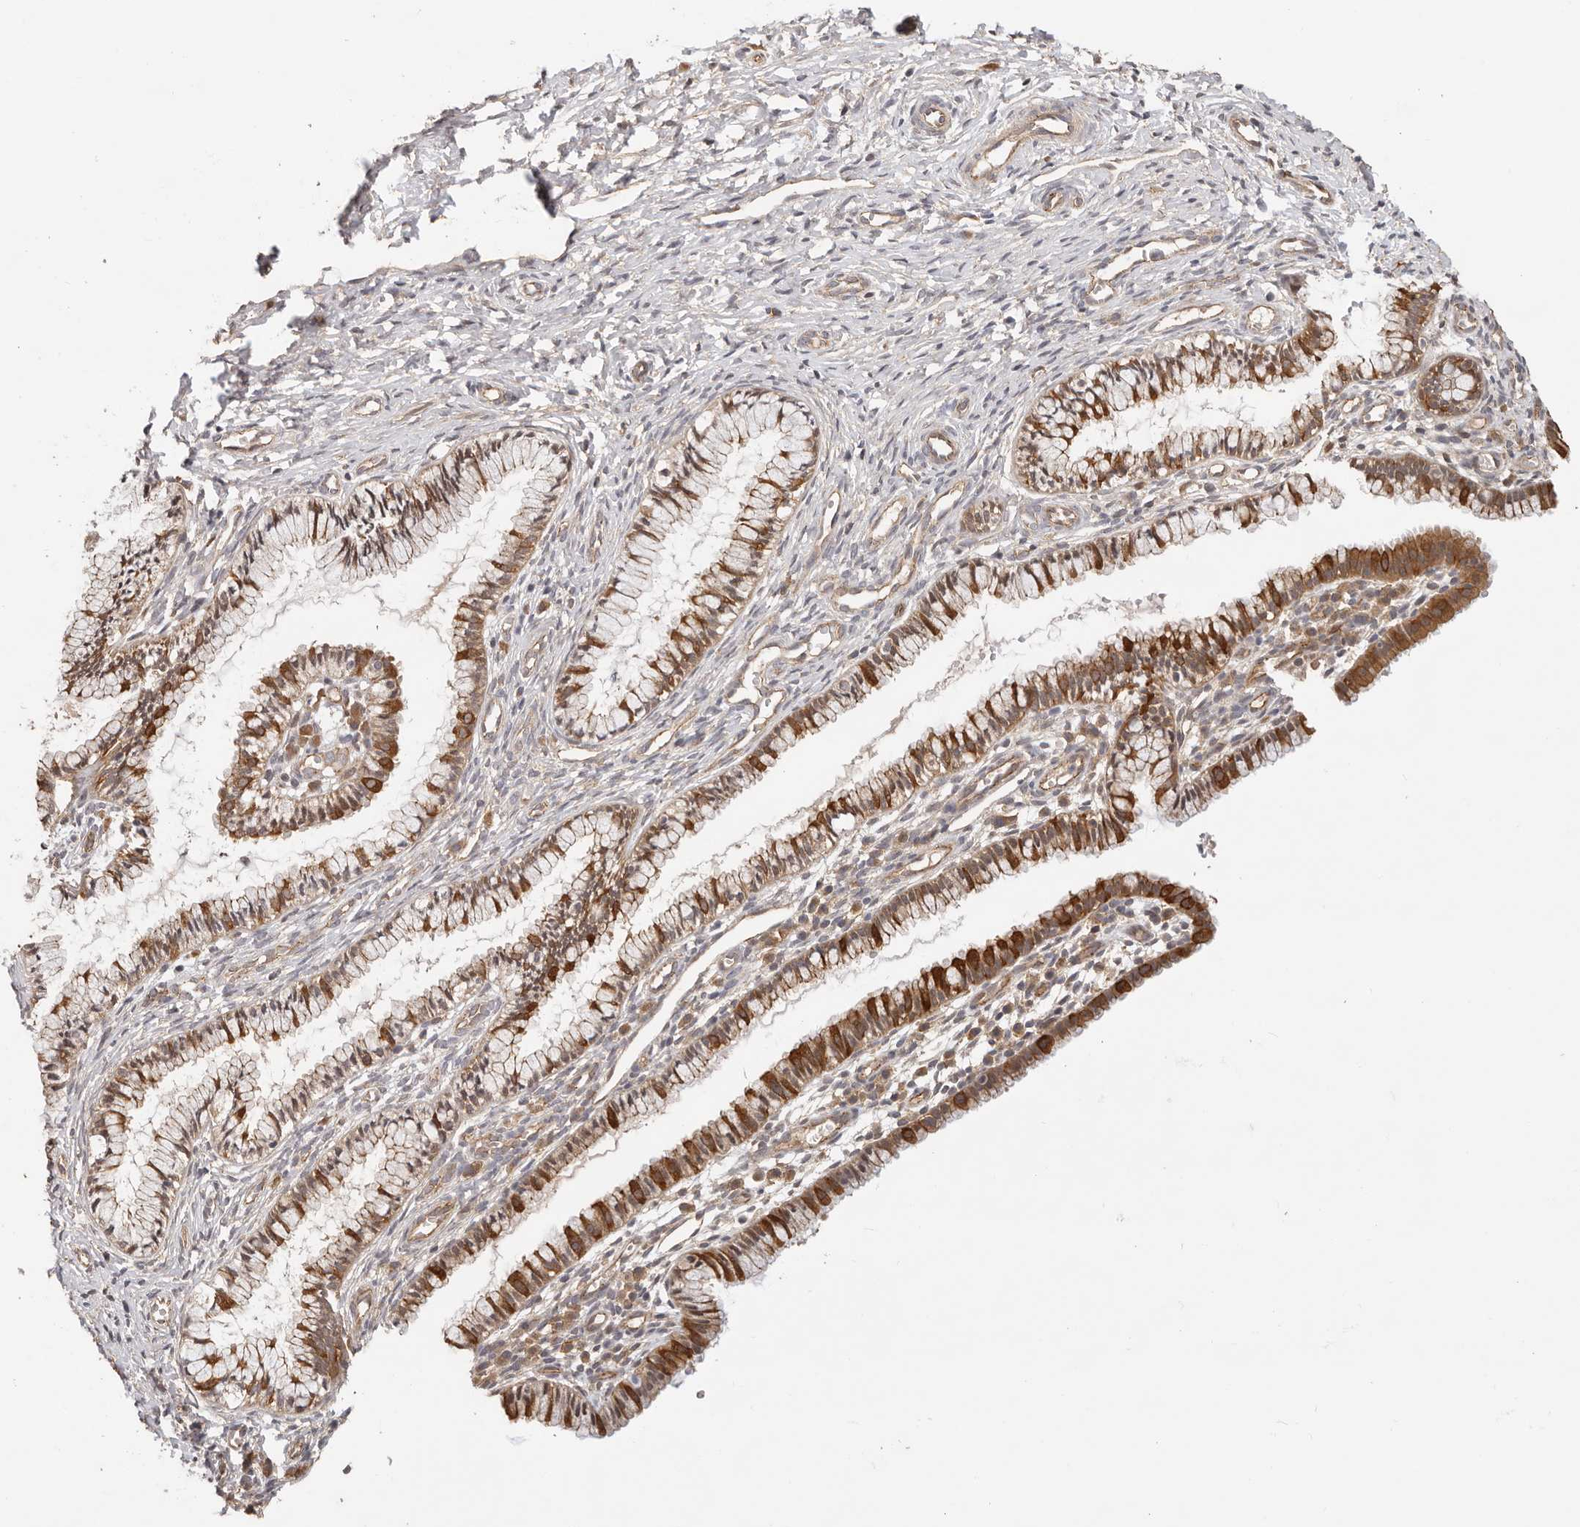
{"staining": {"intensity": "moderate", "quantity": ">75%", "location": "cytoplasmic/membranous"}, "tissue": "cervix", "cell_type": "Glandular cells", "image_type": "normal", "snomed": [{"axis": "morphology", "description": "Normal tissue, NOS"}, {"axis": "topography", "description": "Cervix"}], "caption": "The micrograph exhibits a brown stain indicating the presence of a protein in the cytoplasmic/membranous of glandular cells in cervix. The staining was performed using DAB to visualize the protein expression in brown, while the nuclei were stained in blue with hematoxylin (Magnification: 20x).", "gene": "AFDN", "patient": {"sex": "female", "age": 27}}